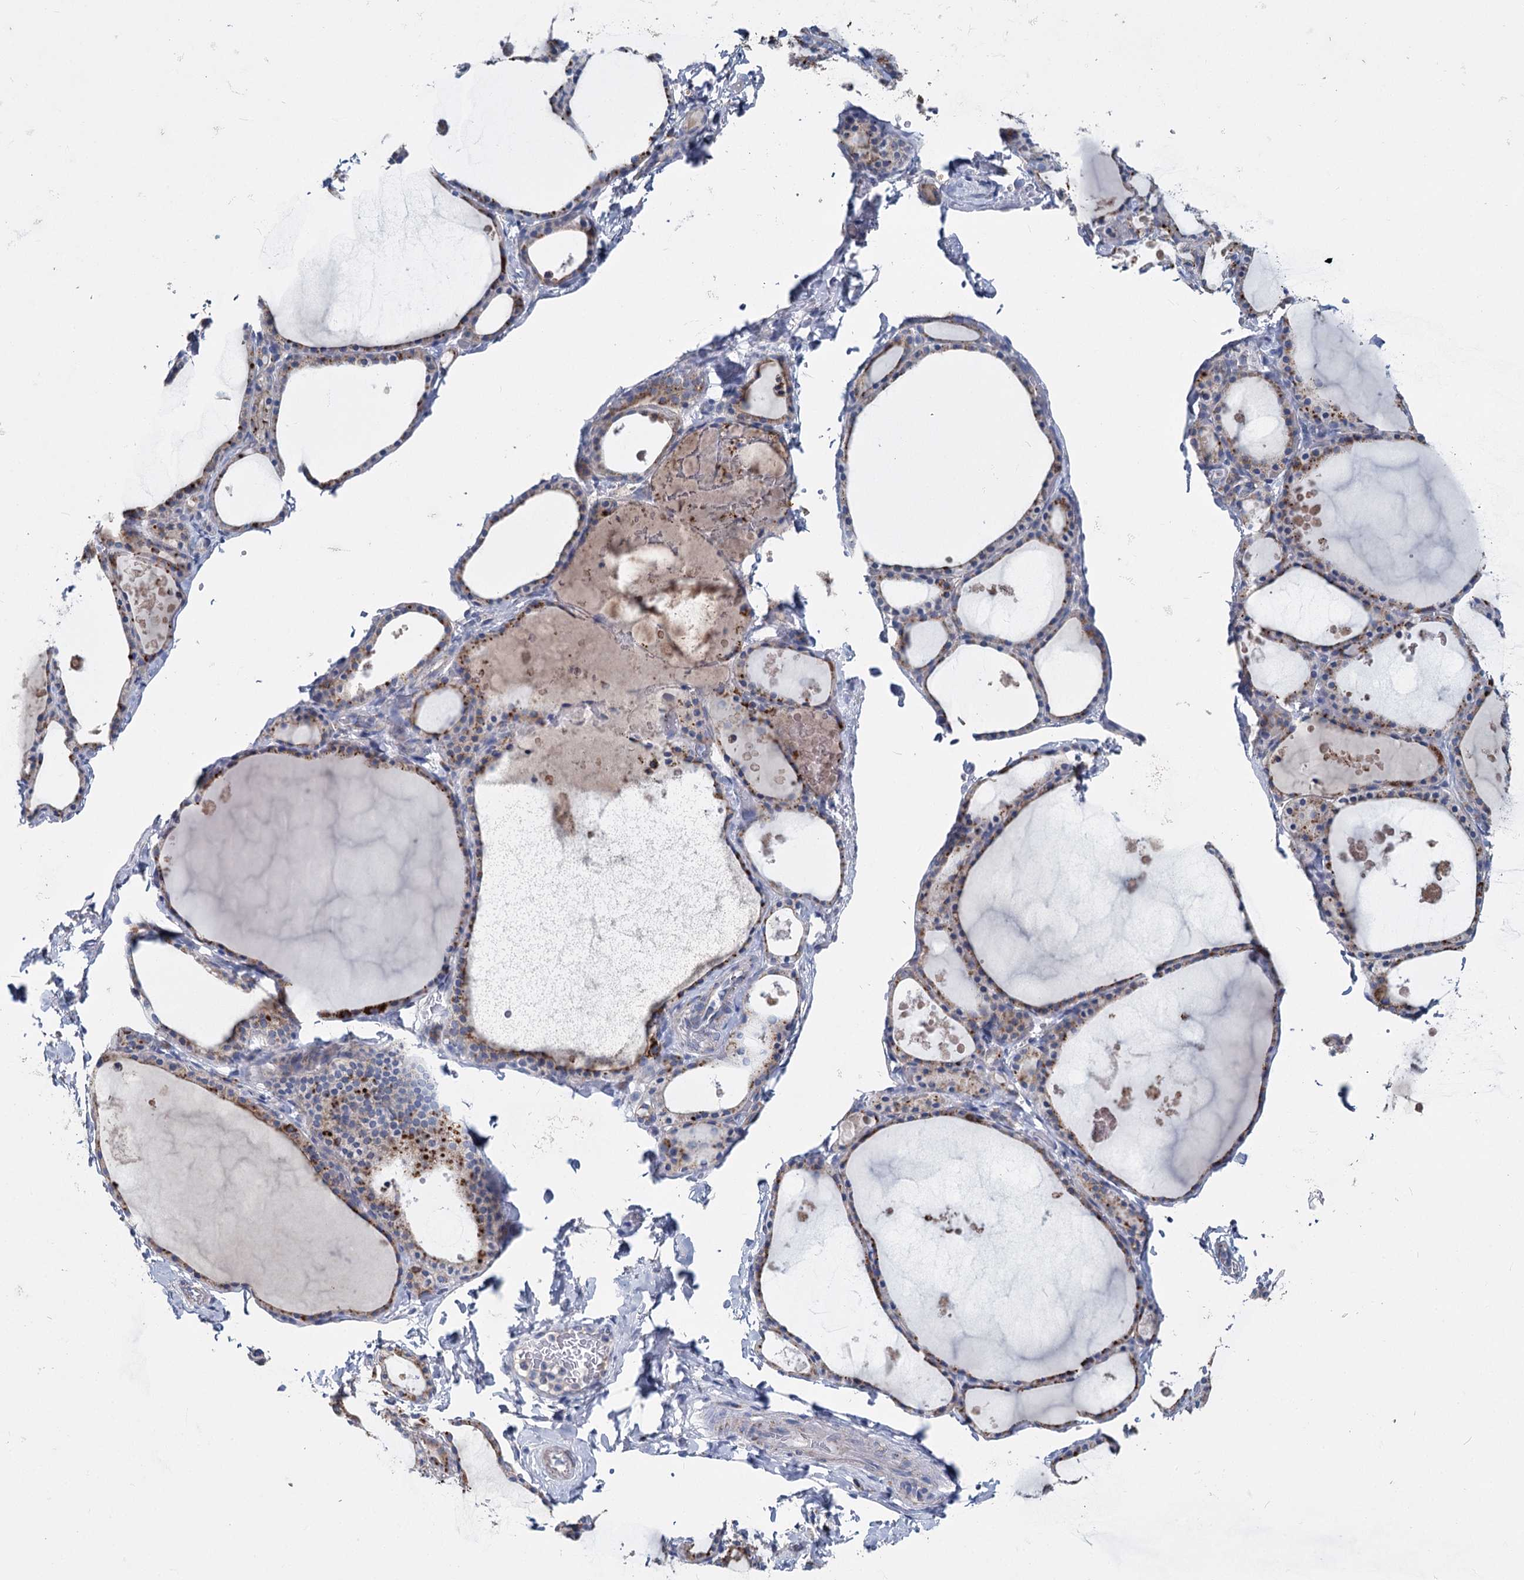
{"staining": {"intensity": "moderate", "quantity": "25%-75%", "location": "cytoplasmic/membranous"}, "tissue": "thyroid gland", "cell_type": "Glandular cells", "image_type": "normal", "snomed": [{"axis": "morphology", "description": "Normal tissue, NOS"}, {"axis": "topography", "description": "Thyroid gland"}], "caption": "IHC of normal human thyroid gland demonstrates medium levels of moderate cytoplasmic/membranous positivity in approximately 25%-75% of glandular cells. (brown staining indicates protein expression, while blue staining denotes nuclei).", "gene": "ANKRD16", "patient": {"sex": "male", "age": 56}}